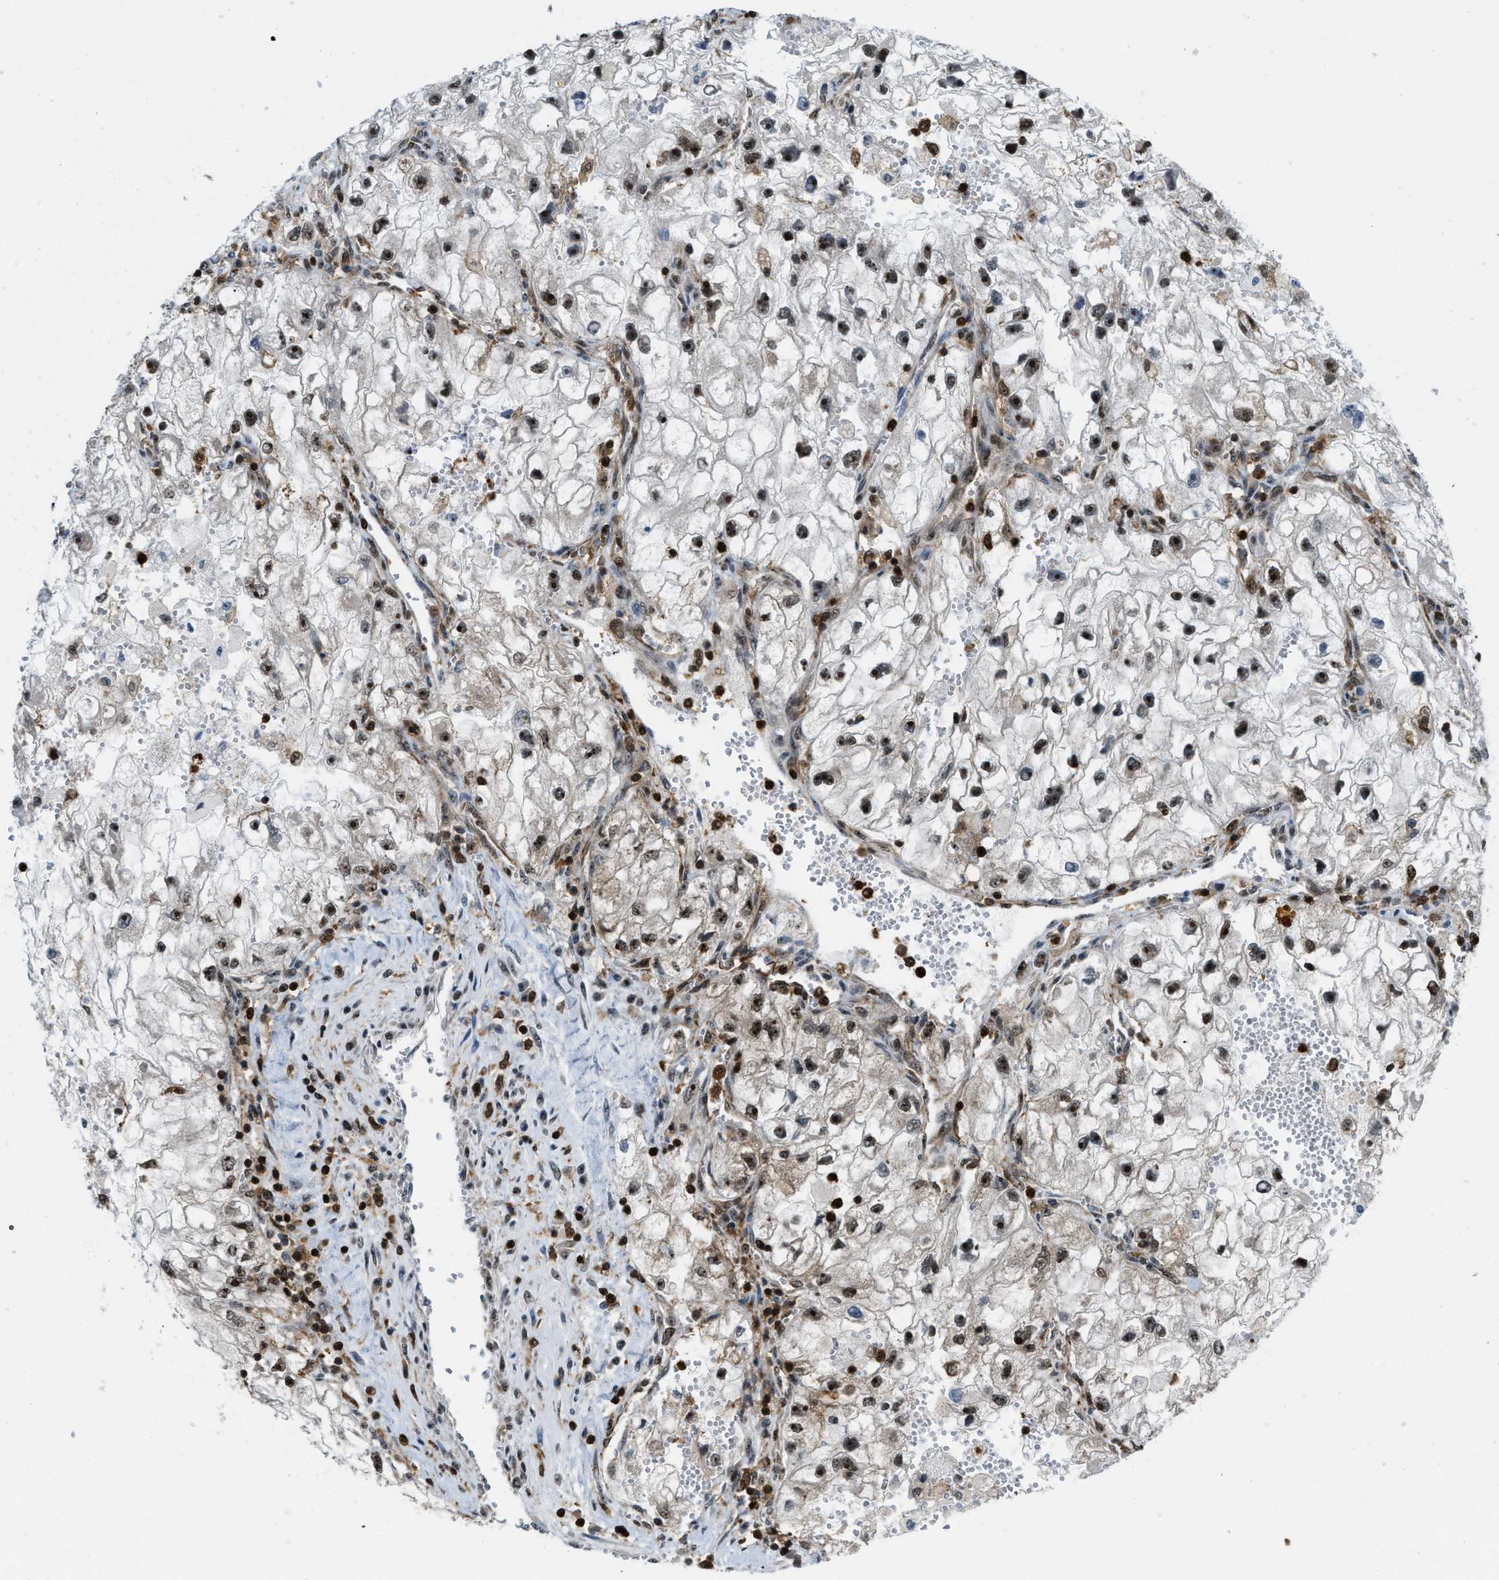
{"staining": {"intensity": "moderate", "quantity": ">75%", "location": "nuclear"}, "tissue": "renal cancer", "cell_type": "Tumor cells", "image_type": "cancer", "snomed": [{"axis": "morphology", "description": "Adenocarcinoma, NOS"}, {"axis": "topography", "description": "Kidney"}], "caption": "Protein staining of renal adenocarcinoma tissue displays moderate nuclear positivity in about >75% of tumor cells.", "gene": "E2F1", "patient": {"sex": "female", "age": 70}}